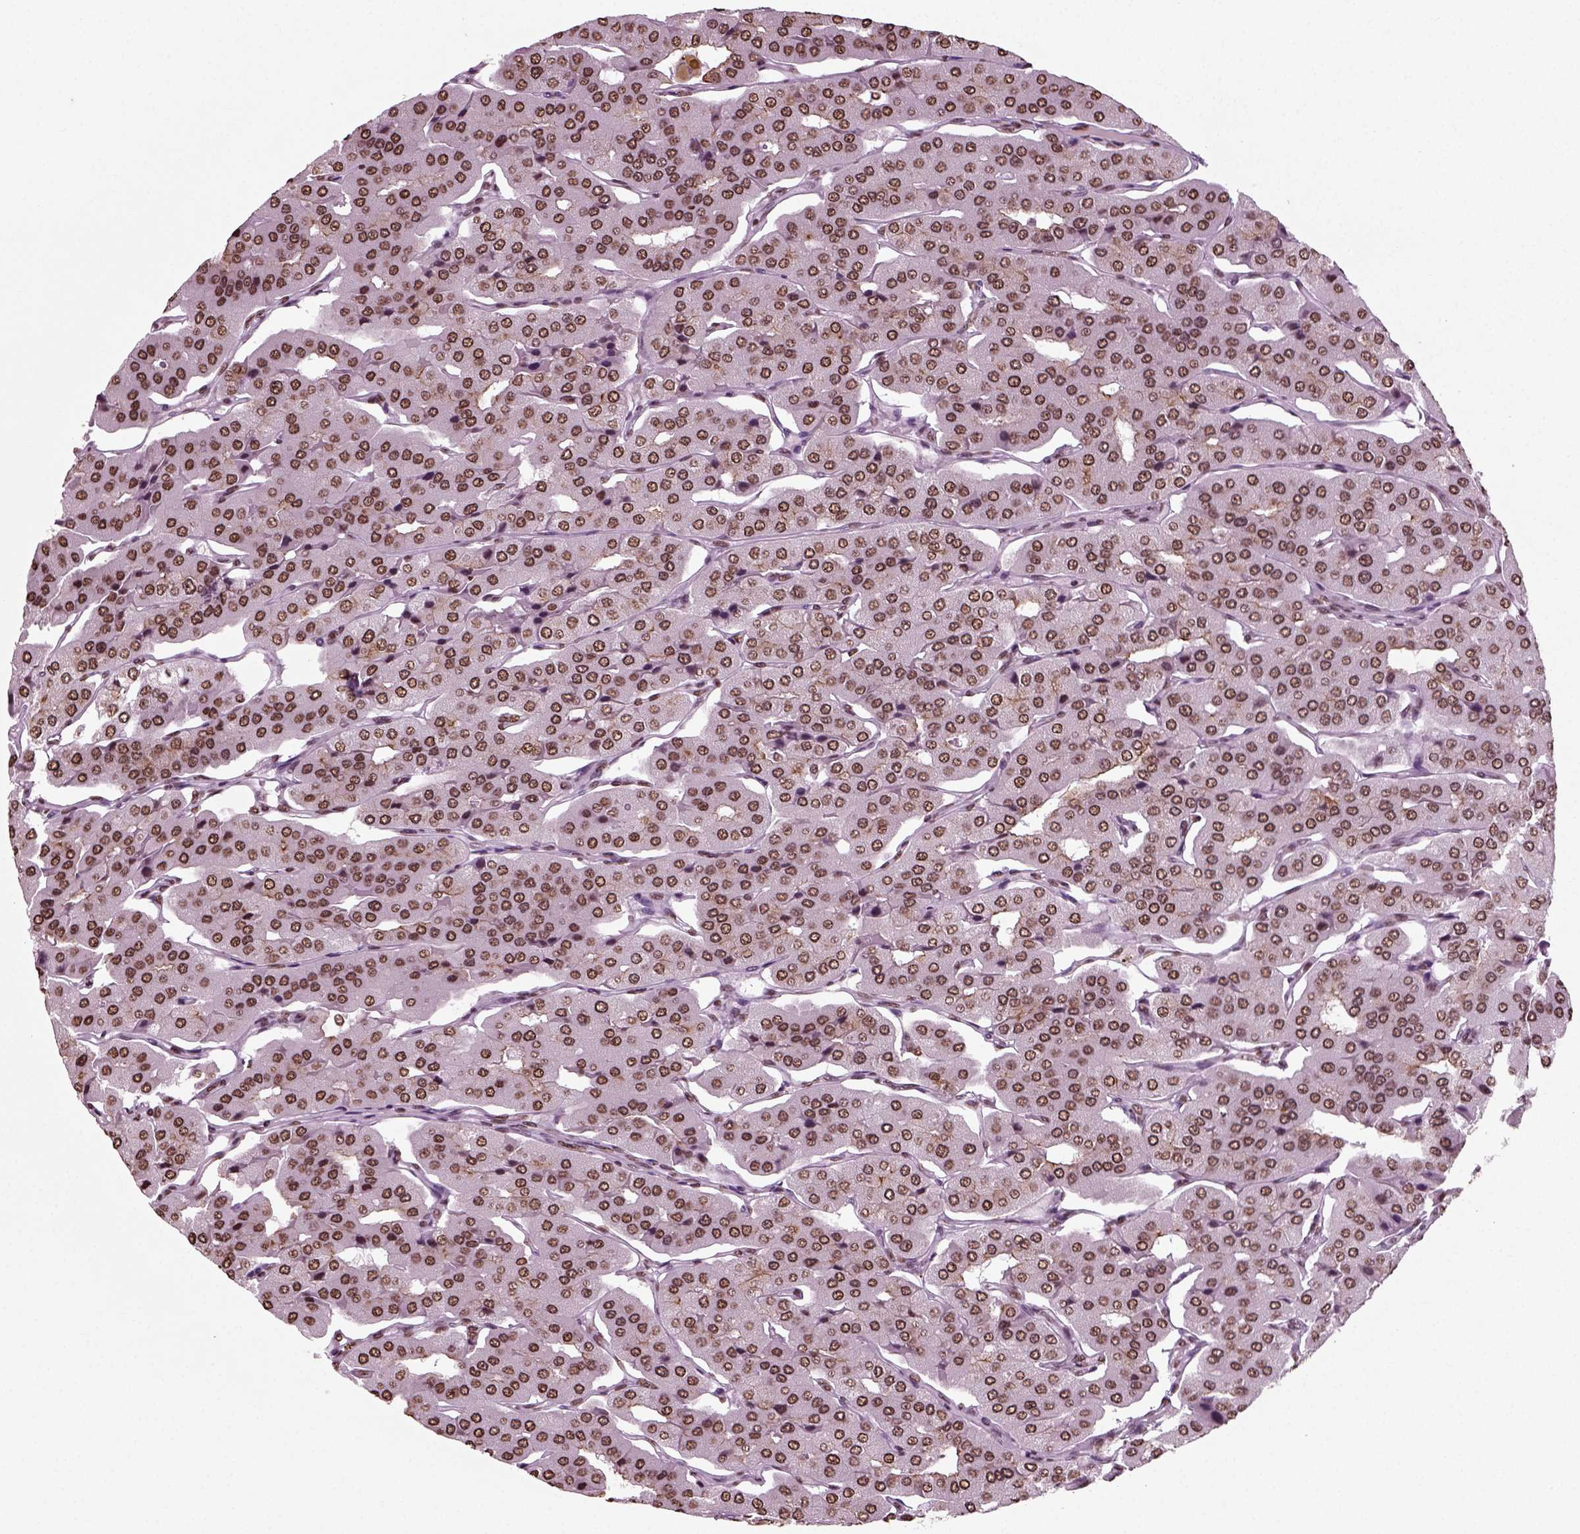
{"staining": {"intensity": "moderate", "quantity": ">75%", "location": "nuclear"}, "tissue": "parathyroid gland", "cell_type": "Glandular cells", "image_type": "normal", "snomed": [{"axis": "morphology", "description": "Normal tissue, NOS"}, {"axis": "morphology", "description": "Adenoma, NOS"}, {"axis": "topography", "description": "Parathyroid gland"}], "caption": "Unremarkable parathyroid gland shows moderate nuclear expression in approximately >75% of glandular cells.", "gene": "POLR1H", "patient": {"sex": "female", "age": 86}}